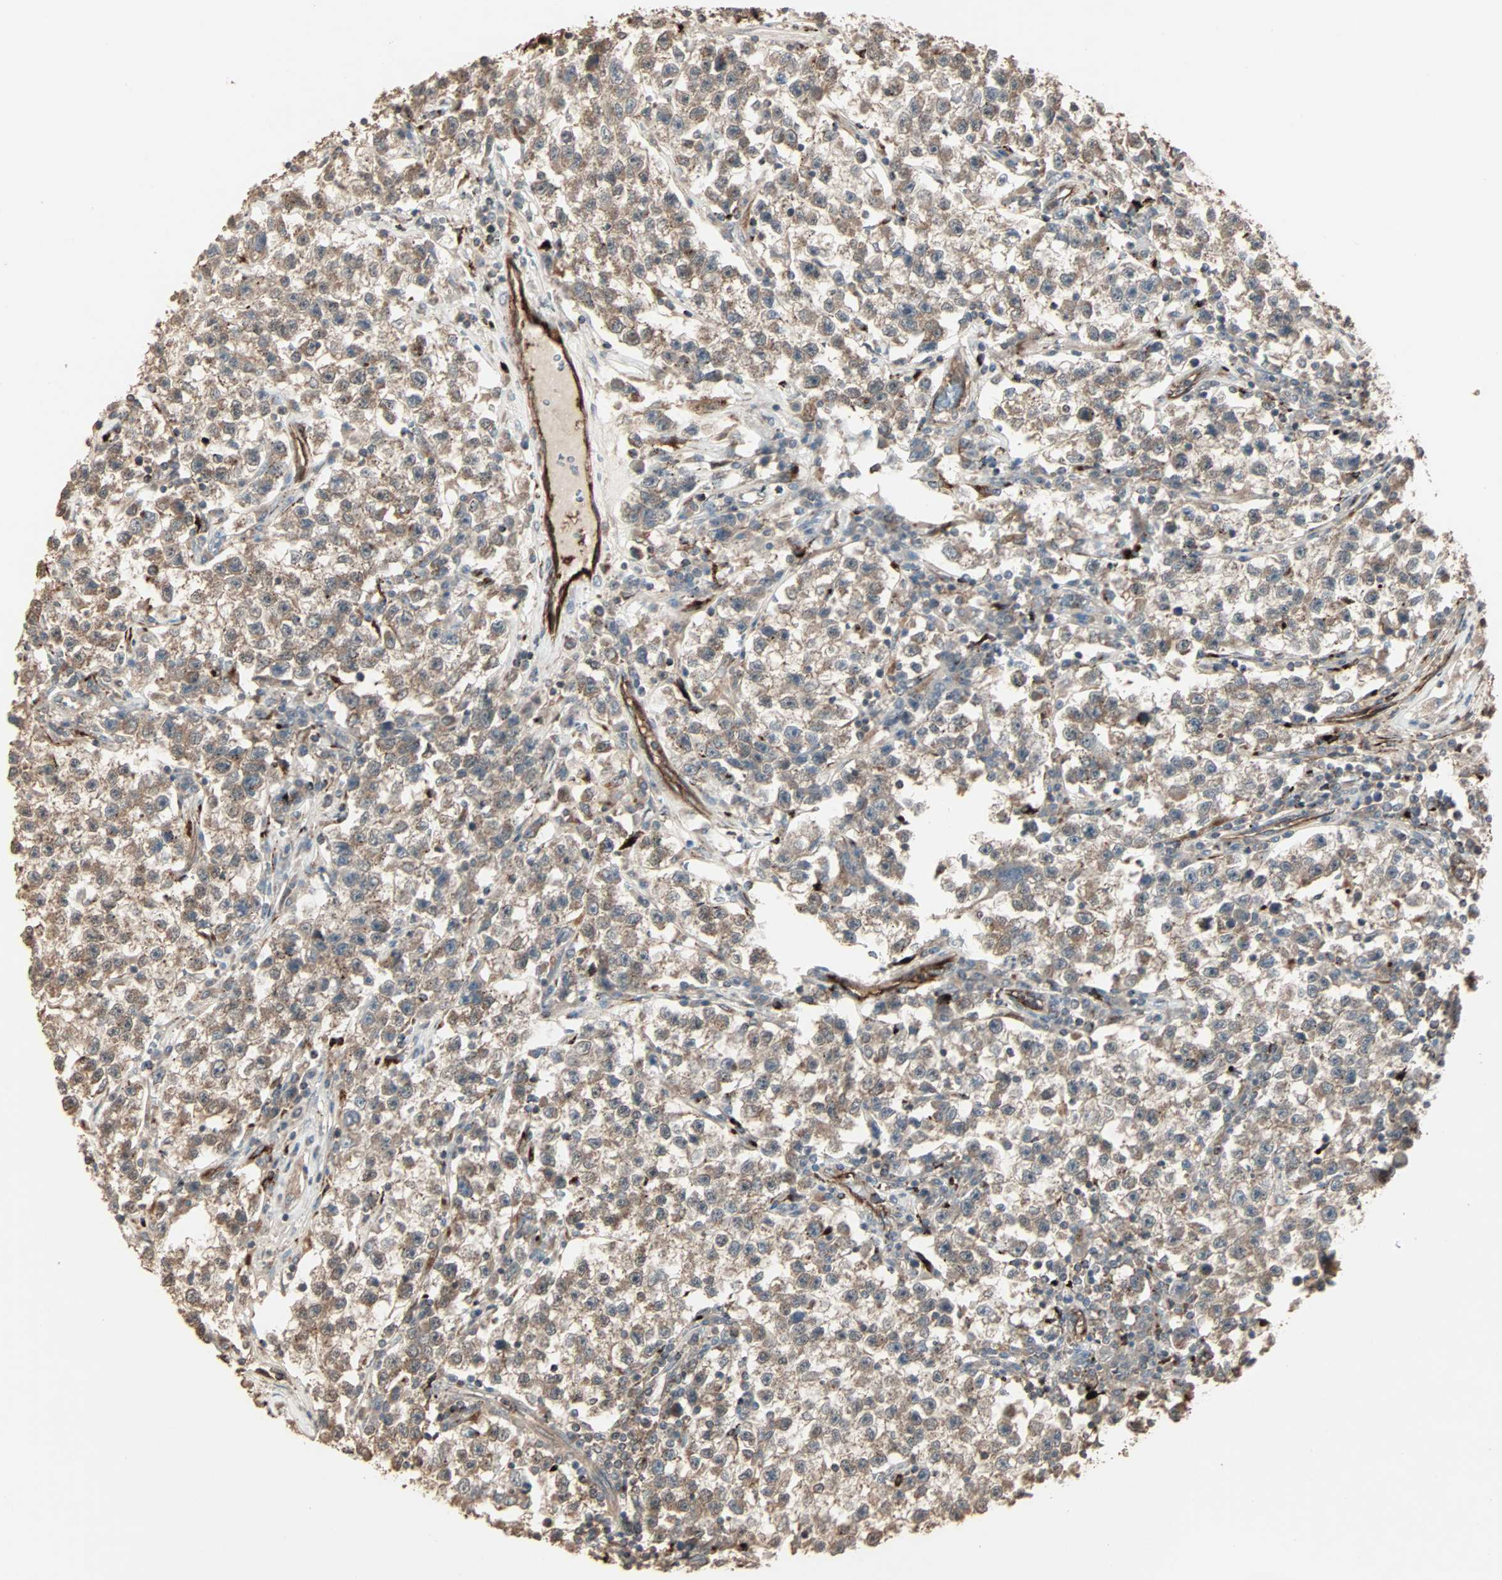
{"staining": {"intensity": "moderate", "quantity": ">75%", "location": "cytoplasmic/membranous"}, "tissue": "testis cancer", "cell_type": "Tumor cells", "image_type": "cancer", "snomed": [{"axis": "morphology", "description": "Seminoma, NOS"}, {"axis": "topography", "description": "Testis"}], "caption": "Tumor cells show medium levels of moderate cytoplasmic/membranous expression in about >75% of cells in human testis cancer. Ihc stains the protein of interest in brown and the nuclei are stained blue.", "gene": "CALCRL", "patient": {"sex": "male", "age": 22}}